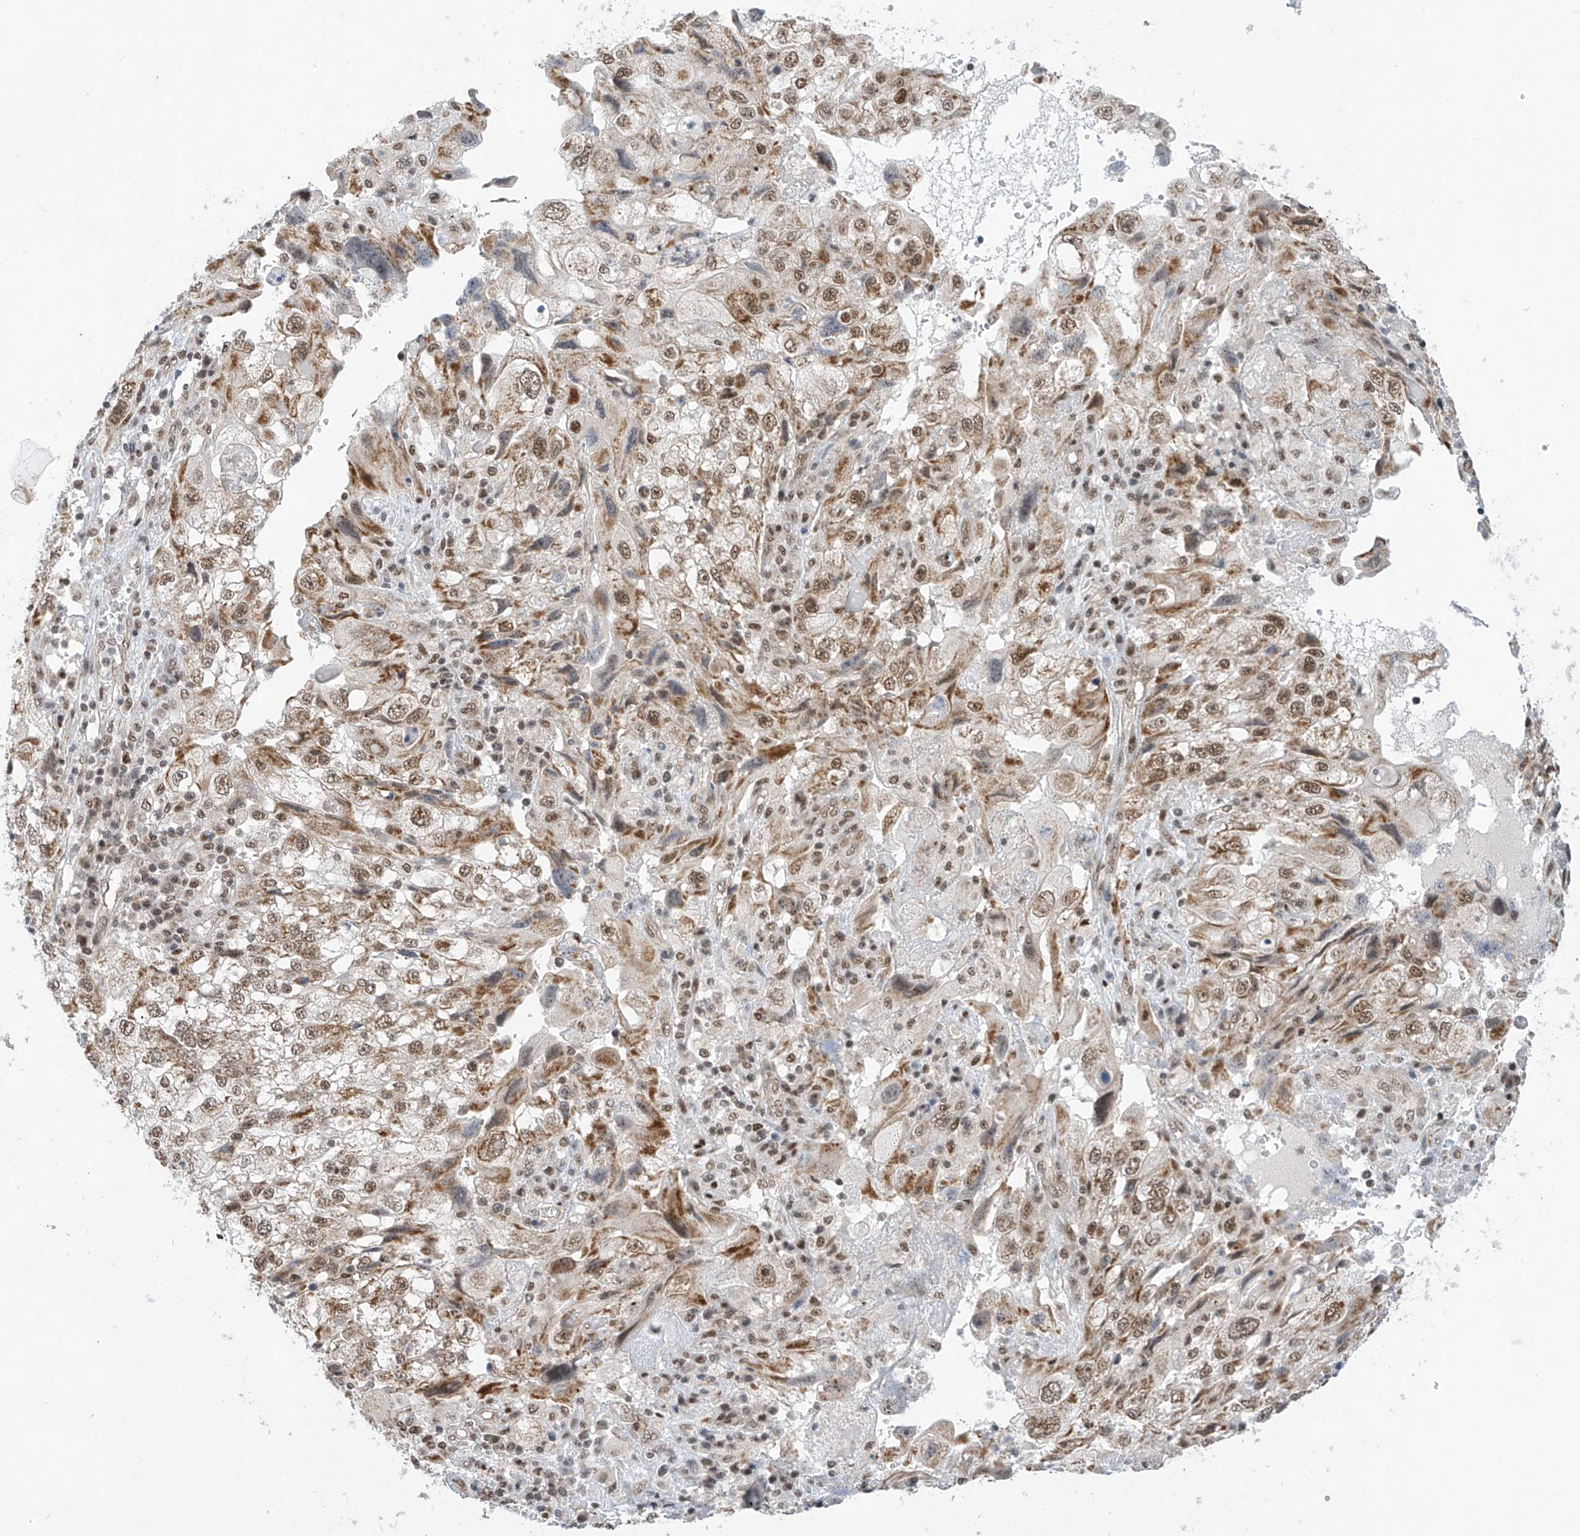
{"staining": {"intensity": "moderate", "quantity": ">75%", "location": "cytoplasmic/membranous,nuclear"}, "tissue": "endometrial cancer", "cell_type": "Tumor cells", "image_type": "cancer", "snomed": [{"axis": "morphology", "description": "Adenocarcinoma, NOS"}, {"axis": "topography", "description": "Endometrium"}], "caption": "Endometrial cancer was stained to show a protein in brown. There is medium levels of moderate cytoplasmic/membranous and nuclear positivity in approximately >75% of tumor cells. (brown staining indicates protein expression, while blue staining denotes nuclei).", "gene": "AURKAIP1", "patient": {"sex": "female", "age": 49}}